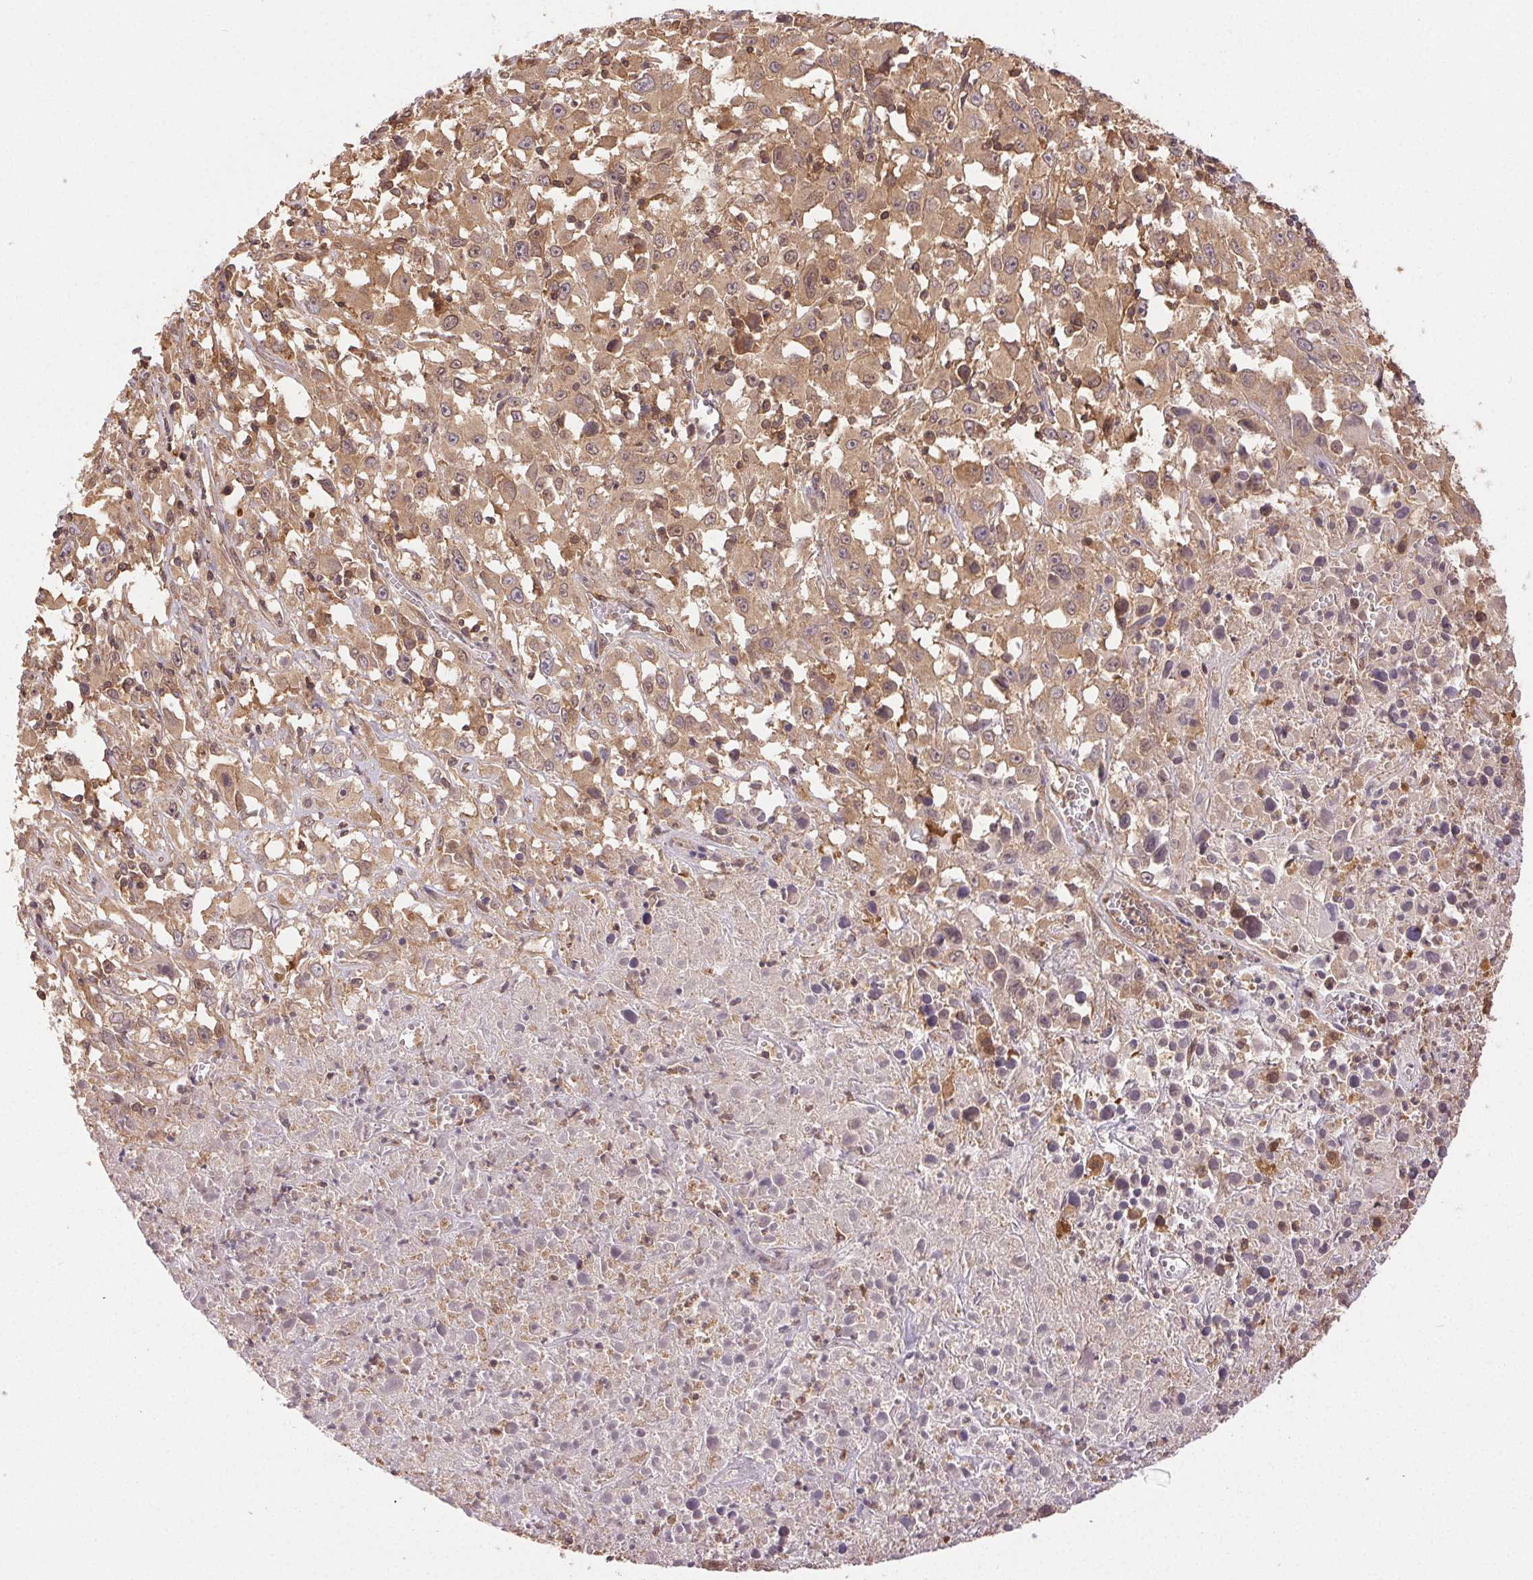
{"staining": {"intensity": "weak", "quantity": ">75%", "location": "cytoplasmic/membranous"}, "tissue": "melanoma", "cell_type": "Tumor cells", "image_type": "cancer", "snomed": [{"axis": "morphology", "description": "Malignant melanoma, Metastatic site"}, {"axis": "topography", "description": "Soft tissue"}], "caption": "Weak cytoplasmic/membranous positivity for a protein is seen in approximately >75% of tumor cells of melanoma using IHC.", "gene": "GDI2", "patient": {"sex": "male", "age": 50}}